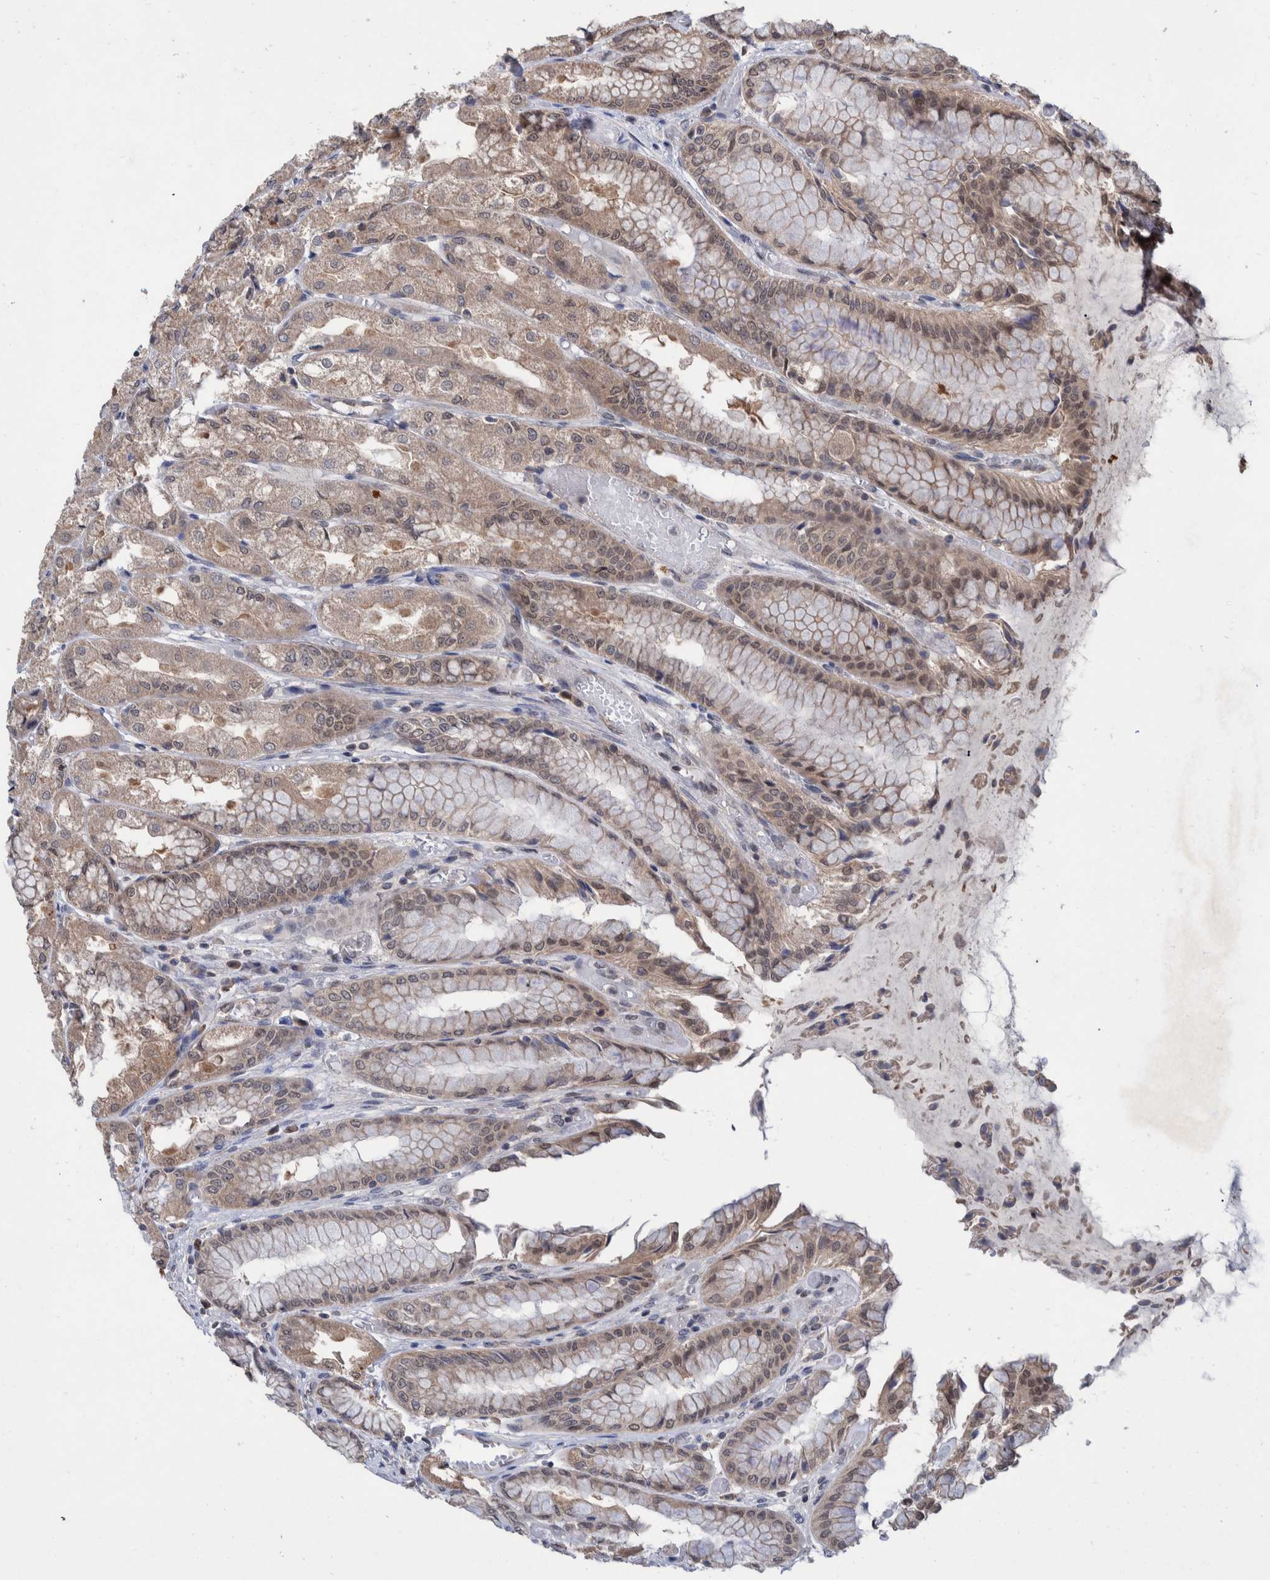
{"staining": {"intensity": "weak", "quantity": "25%-75%", "location": "cytoplasmic/membranous"}, "tissue": "stomach", "cell_type": "Glandular cells", "image_type": "normal", "snomed": [{"axis": "morphology", "description": "Normal tissue, NOS"}, {"axis": "topography", "description": "Stomach, upper"}], "caption": "The histopathology image exhibits immunohistochemical staining of benign stomach. There is weak cytoplasmic/membranous positivity is present in approximately 25%-75% of glandular cells. (DAB = brown stain, brightfield microscopy at high magnification).", "gene": "PLPBP", "patient": {"sex": "male", "age": 72}}